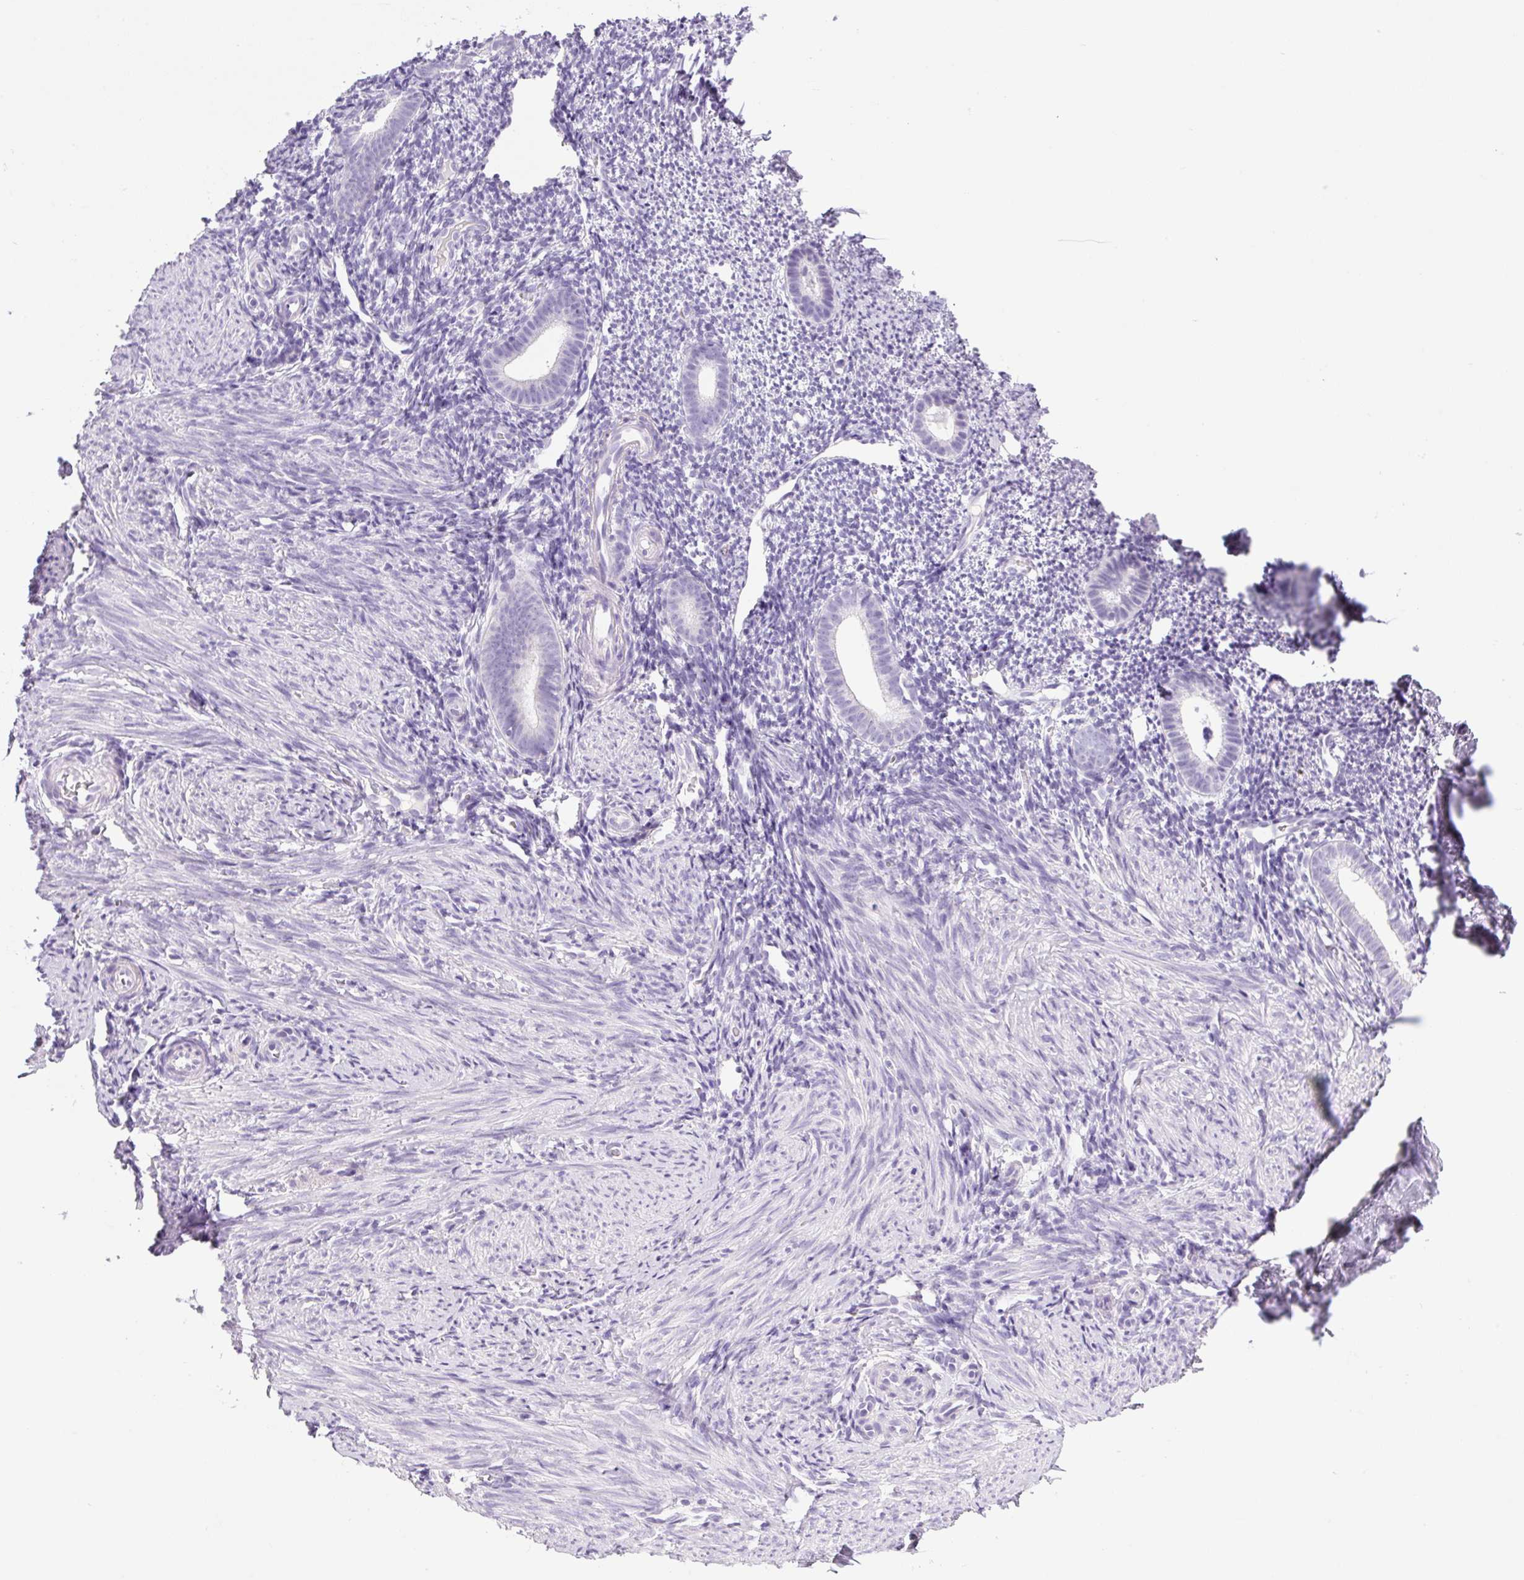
{"staining": {"intensity": "negative", "quantity": "none", "location": "none"}, "tissue": "endometrium", "cell_type": "Cells in endometrial stroma", "image_type": "normal", "snomed": [{"axis": "morphology", "description": "Normal tissue, NOS"}, {"axis": "topography", "description": "Endometrium"}], "caption": "IHC image of unremarkable human endometrium stained for a protein (brown), which displays no expression in cells in endometrial stroma.", "gene": "CHGA", "patient": {"sex": "female", "age": 39}}